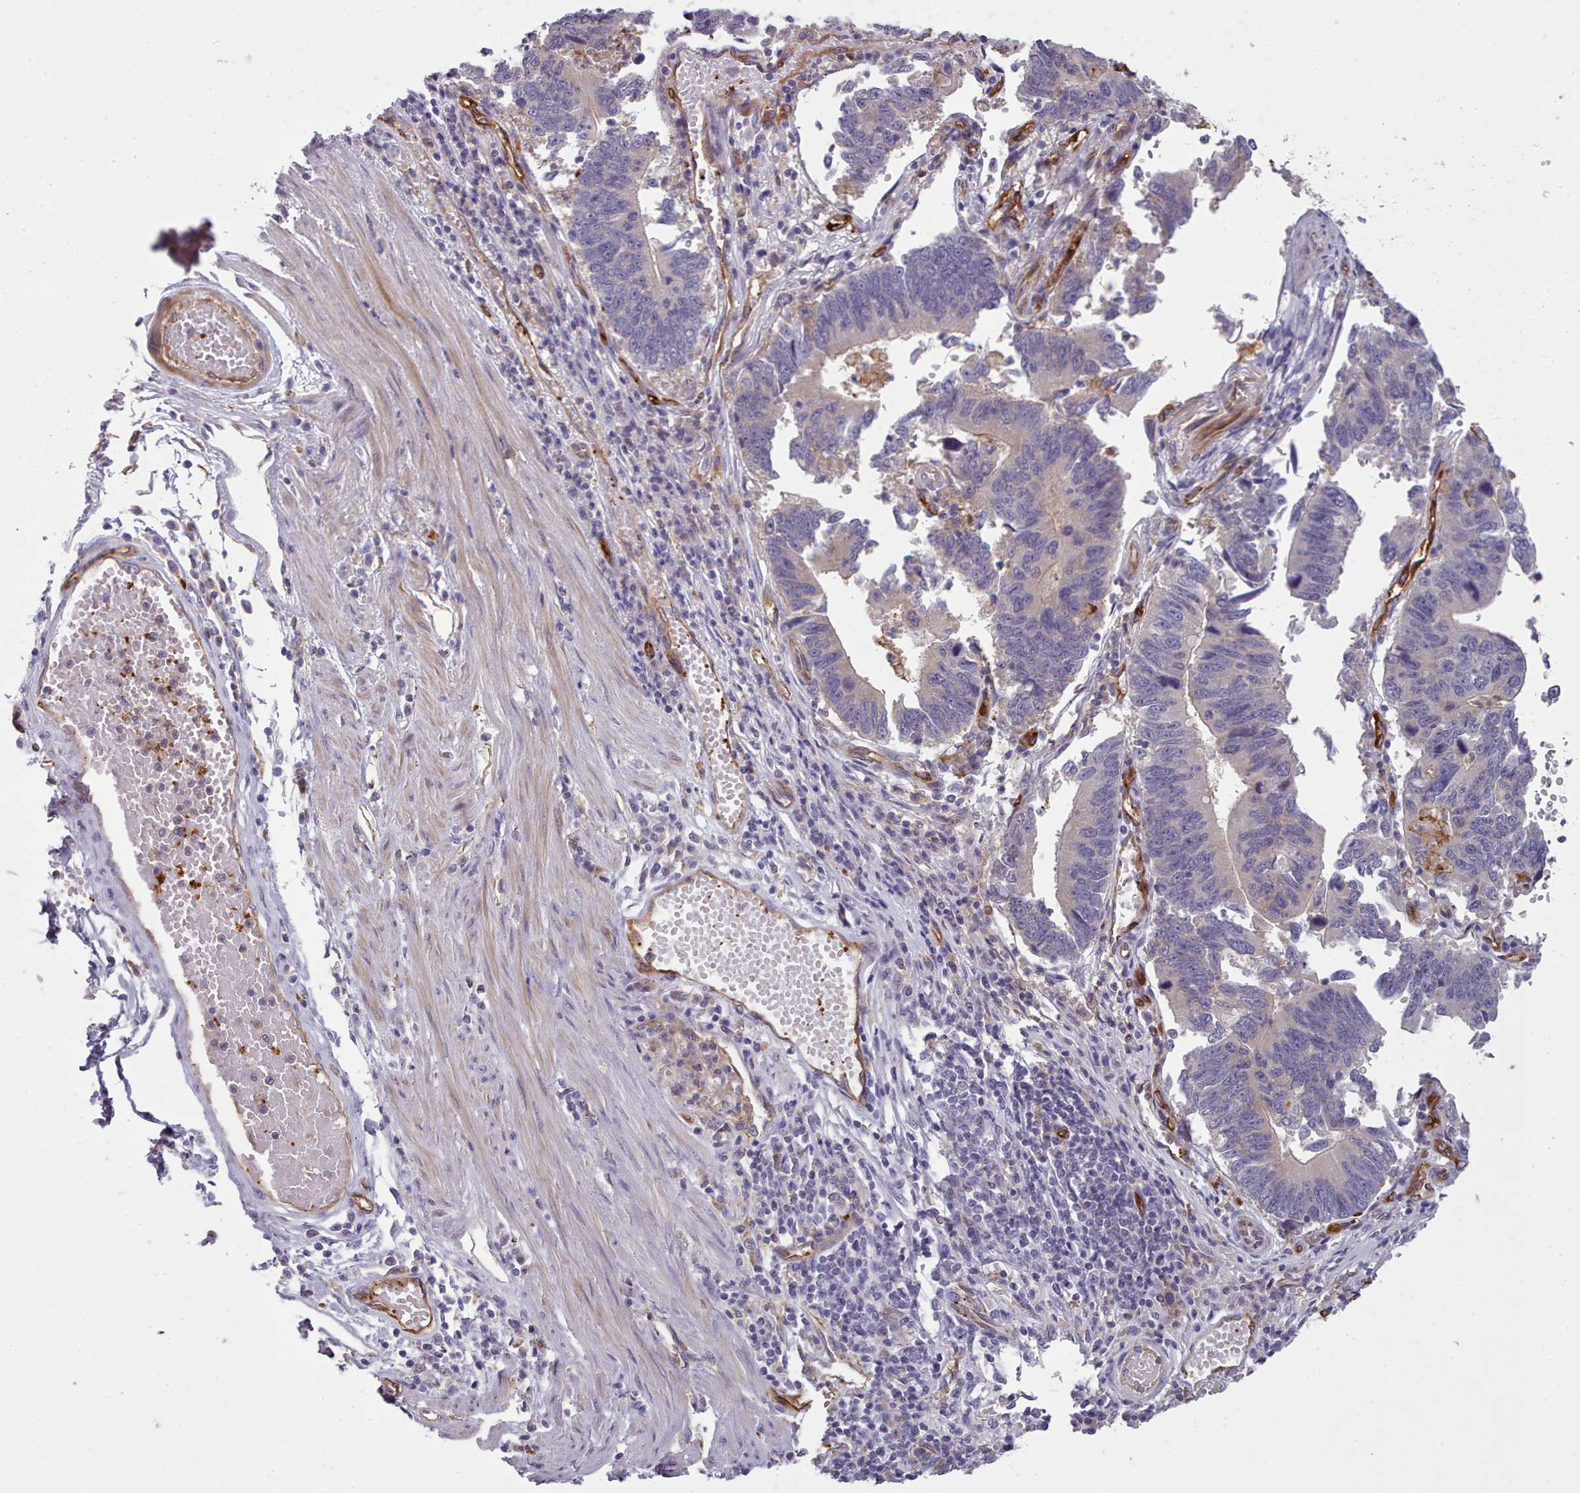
{"staining": {"intensity": "negative", "quantity": "none", "location": "none"}, "tissue": "stomach cancer", "cell_type": "Tumor cells", "image_type": "cancer", "snomed": [{"axis": "morphology", "description": "Adenocarcinoma, NOS"}, {"axis": "topography", "description": "Stomach"}], "caption": "Tumor cells show no significant protein positivity in stomach adenocarcinoma.", "gene": "CD300LF", "patient": {"sex": "male", "age": 59}}